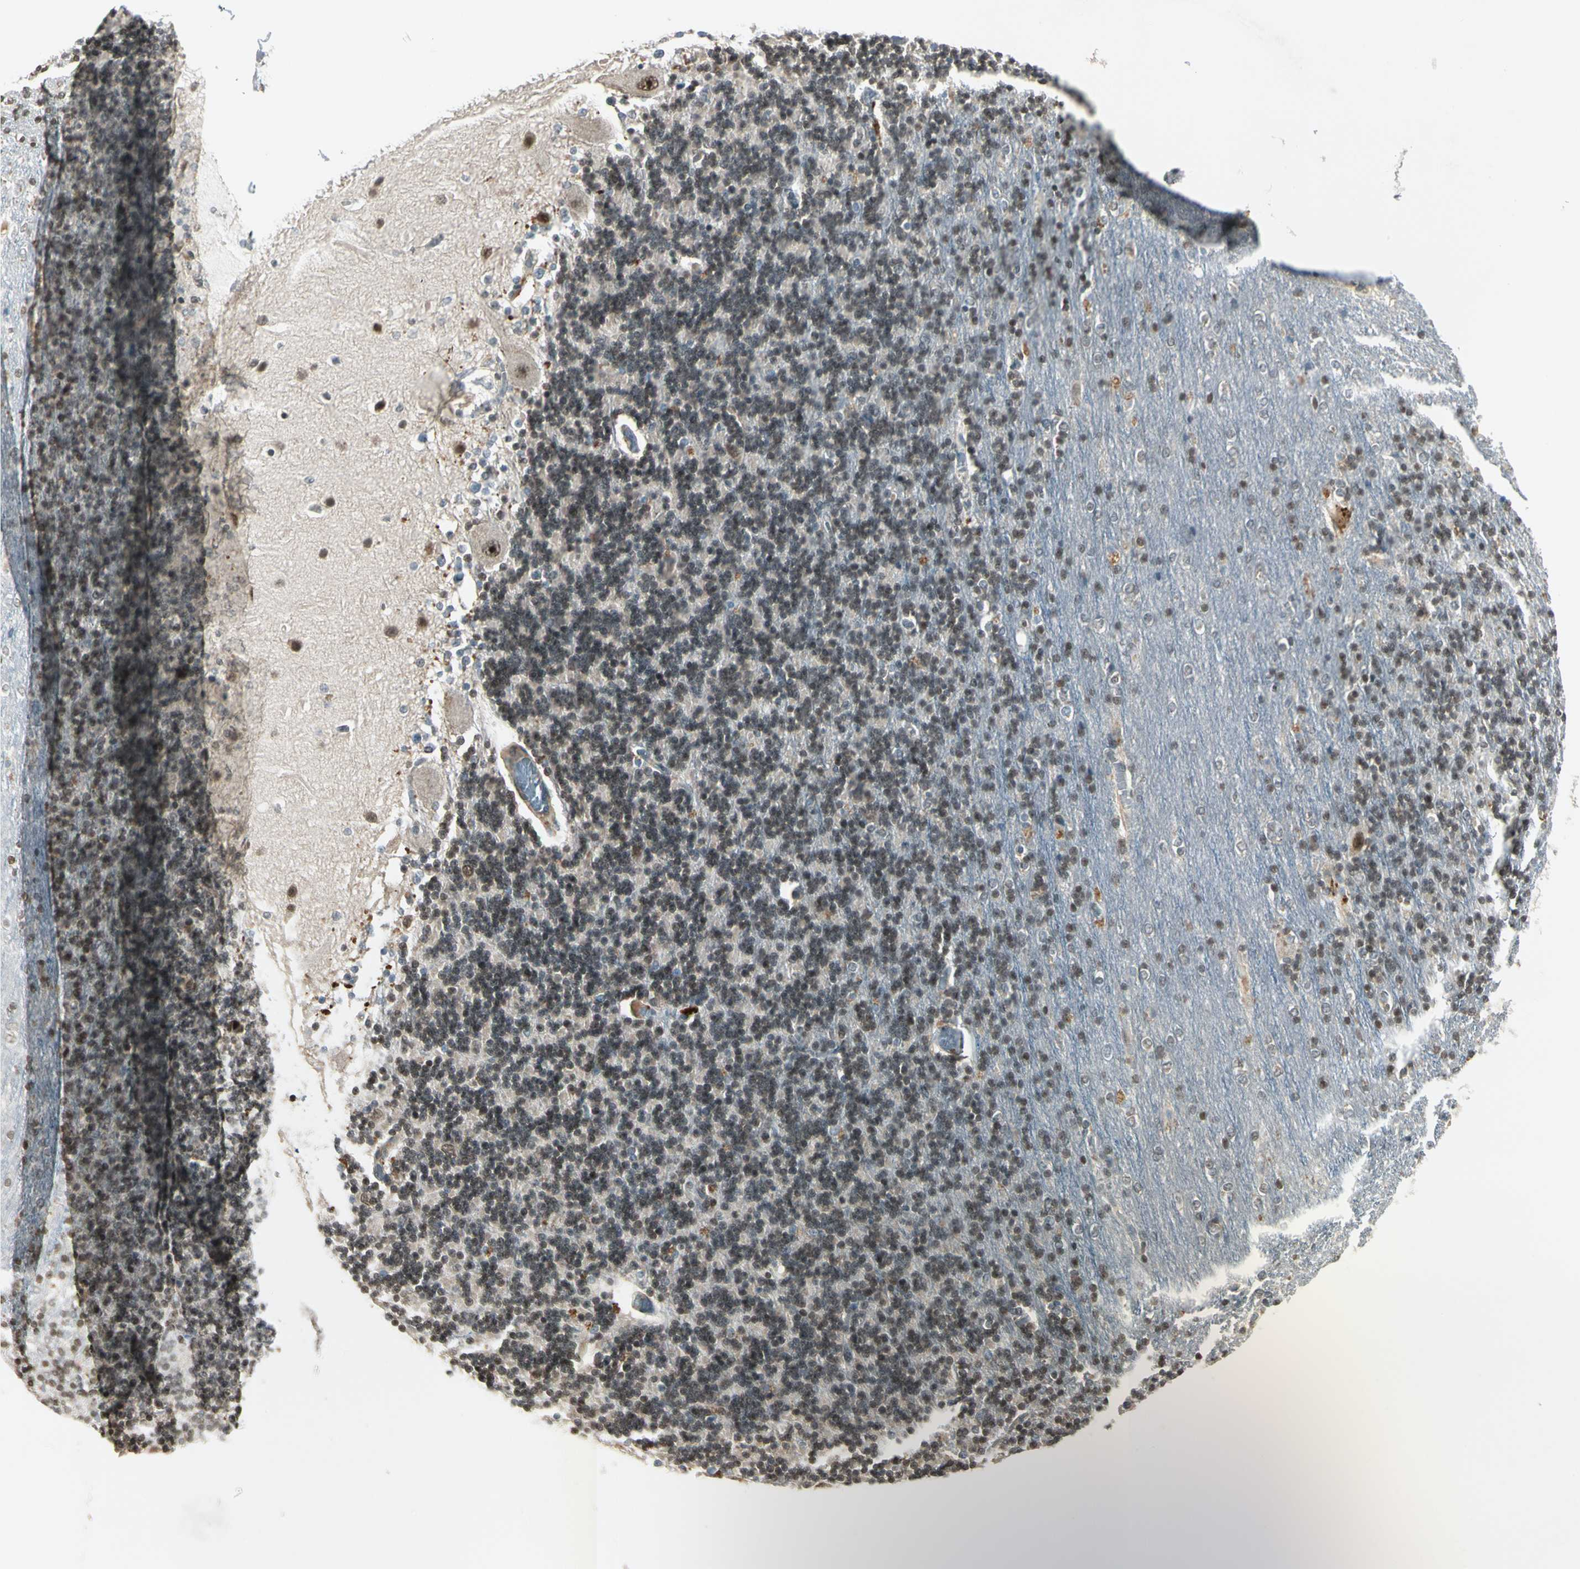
{"staining": {"intensity": "moderate", "quantity": ">75%", "location": "nuclear"}, "tissue": "cerebellum", "cell_type": "Cells in granular layer", "image_type": "normal", "snomed": [{"axis": "morphology", "description": "Normal tissue, NOS"}, {"axis": "topography", "description": "Cerebellum"}], "caption": "The image displays staining of benign cerebellum, revealing moderate nuclear protein expression (brown color) within cells in granular layer. (DAB IHC, brown staining for protein, blue staining for nuclei).", "gene": "GTF3A", "patient": {"sex": "female", "age": 54}}